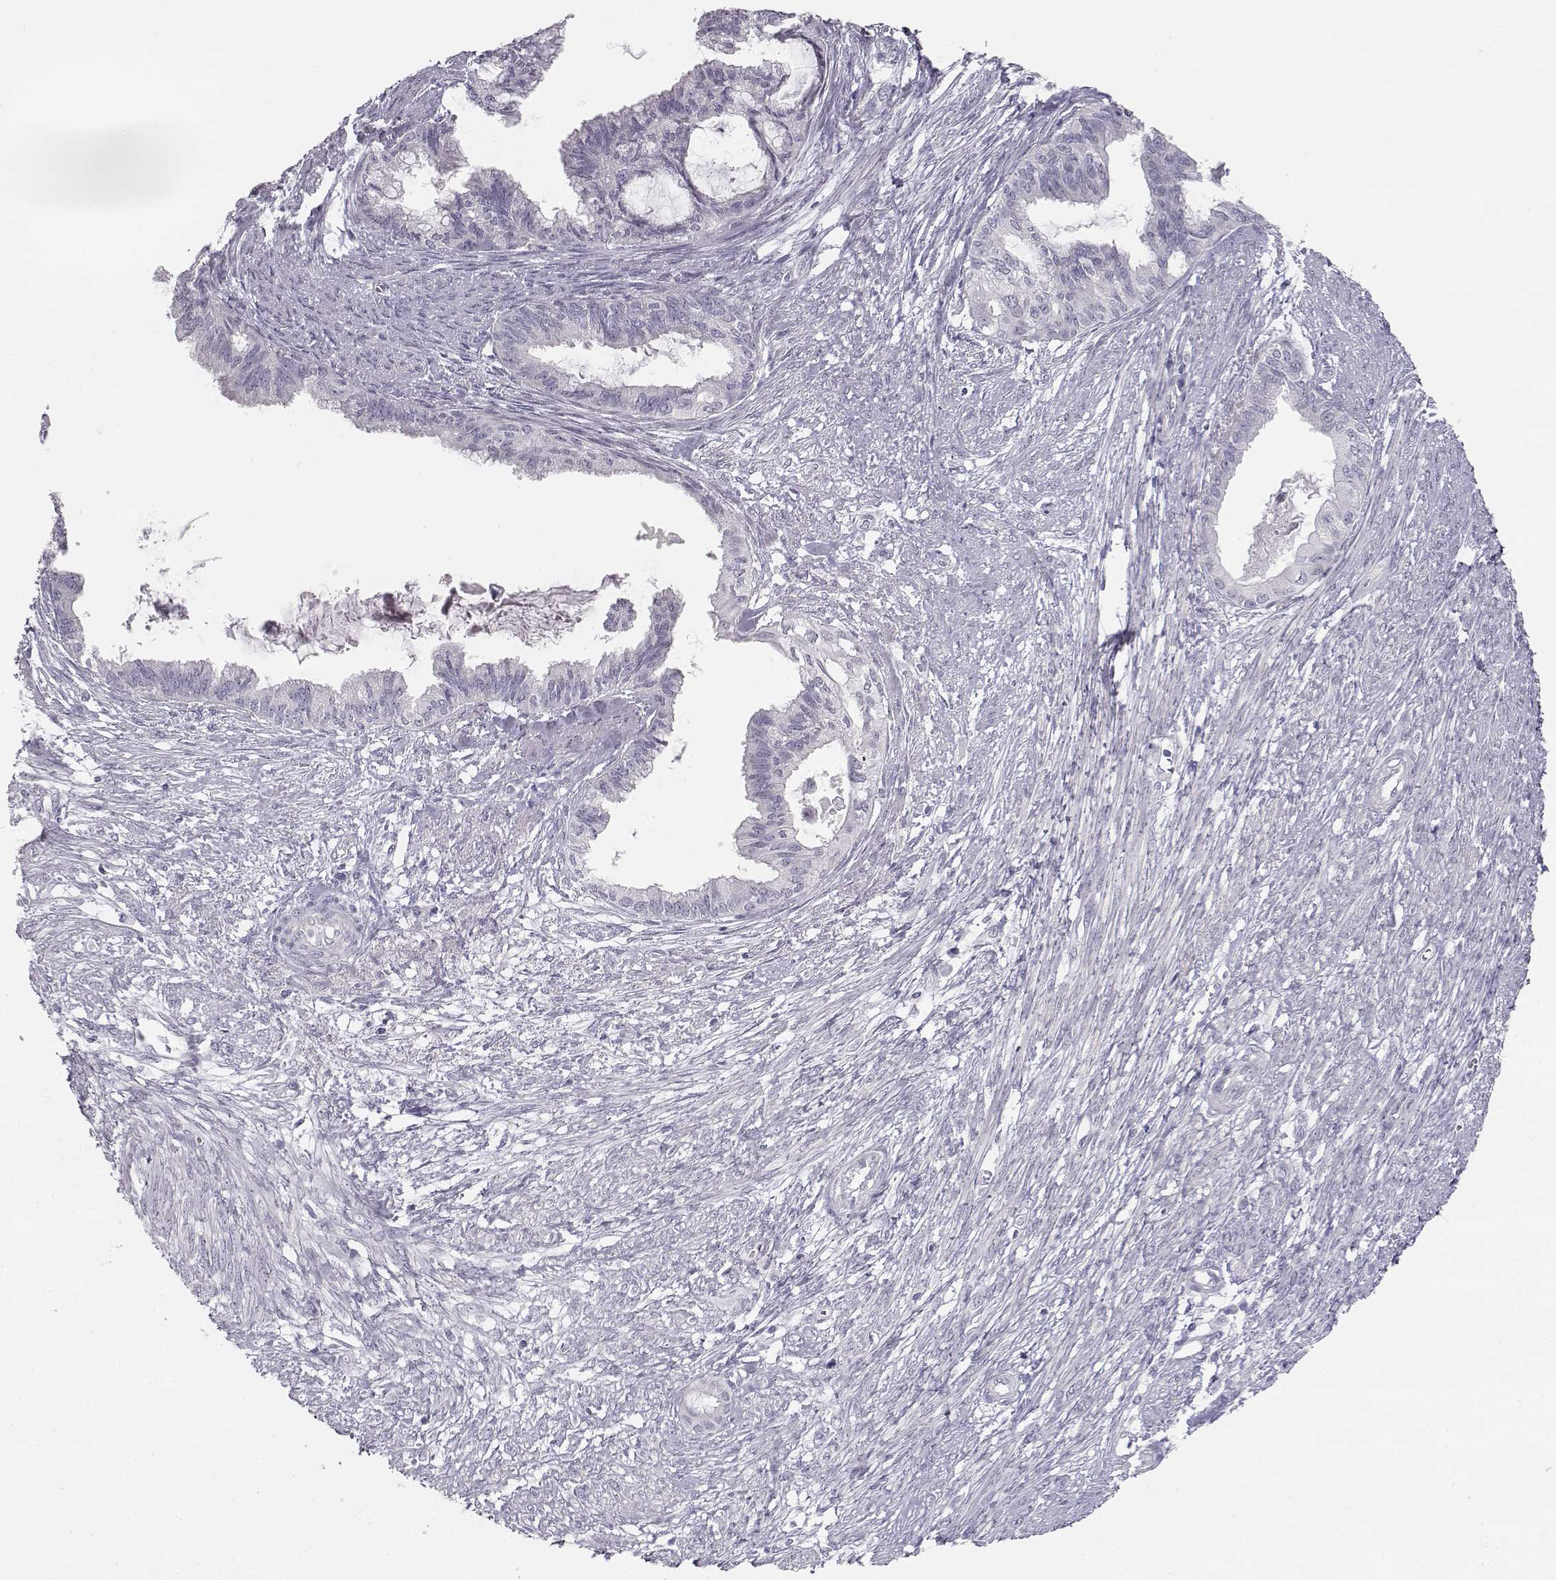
{"staining": {"intensity": "negative", "quantity": "none", "location": "none"}, "tissue": "endometrial cancer", "cell_type": "Tumor cells", "image_type": "cancer", "snomed": [{"axis": "morphology", "description": "Adenocarcinoma, NOS"}, {"axis": "topography", "description": "Endometrium"}], "caption": "High magnification brightfield microscopy of endometrial cancer (adenocarcinoma) stained with DAB (brown) and counterstained with hematoxylin (blue): tumor cells show no significant staining.", "gene": "MYCBPAP", "patient": {"sex": "female", "age": 86}}